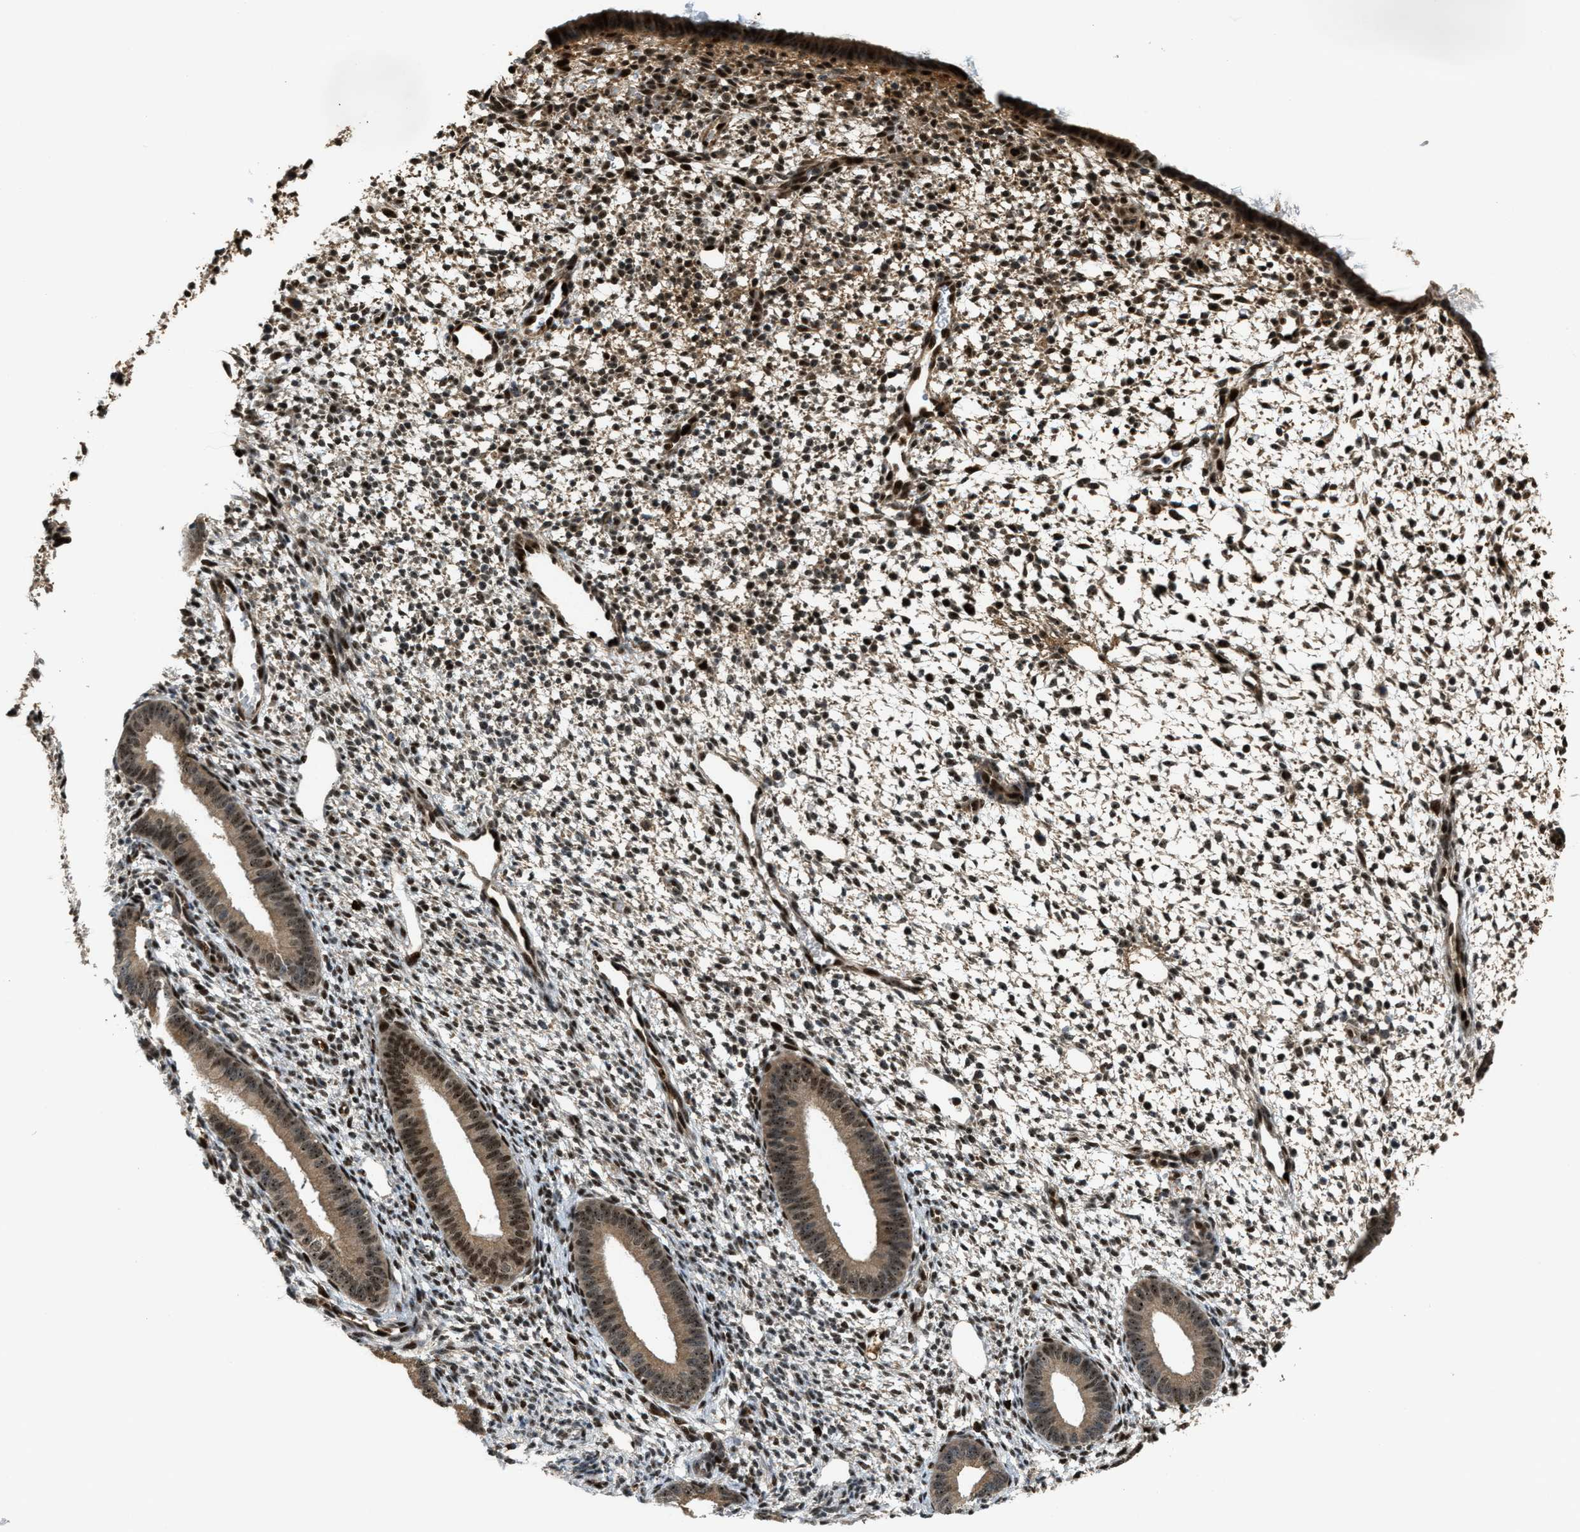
{"staining": {"intensity": "moderate", "quantity": ">75%", "location": "nuclear"}, "tissue": "endometrium", "cell_type": "Cells in endometrial stroma", "image_type": "normal", "snomed": [{"axis": "morphology", "description": "Normal tissue, NOS"}, {"axis": "topography", "description": "Endometrium"}], "caption": "Endometrium stained for a protein shows moderate nuclear positivity in cells in endometrial stroma. The staining was performed using DAB, with brown indicating positive protein expression. Nuclei are stained blue with hematoxylin.", "gene": "ZNF687", "patient": {"sex": "female", "age": 46}}